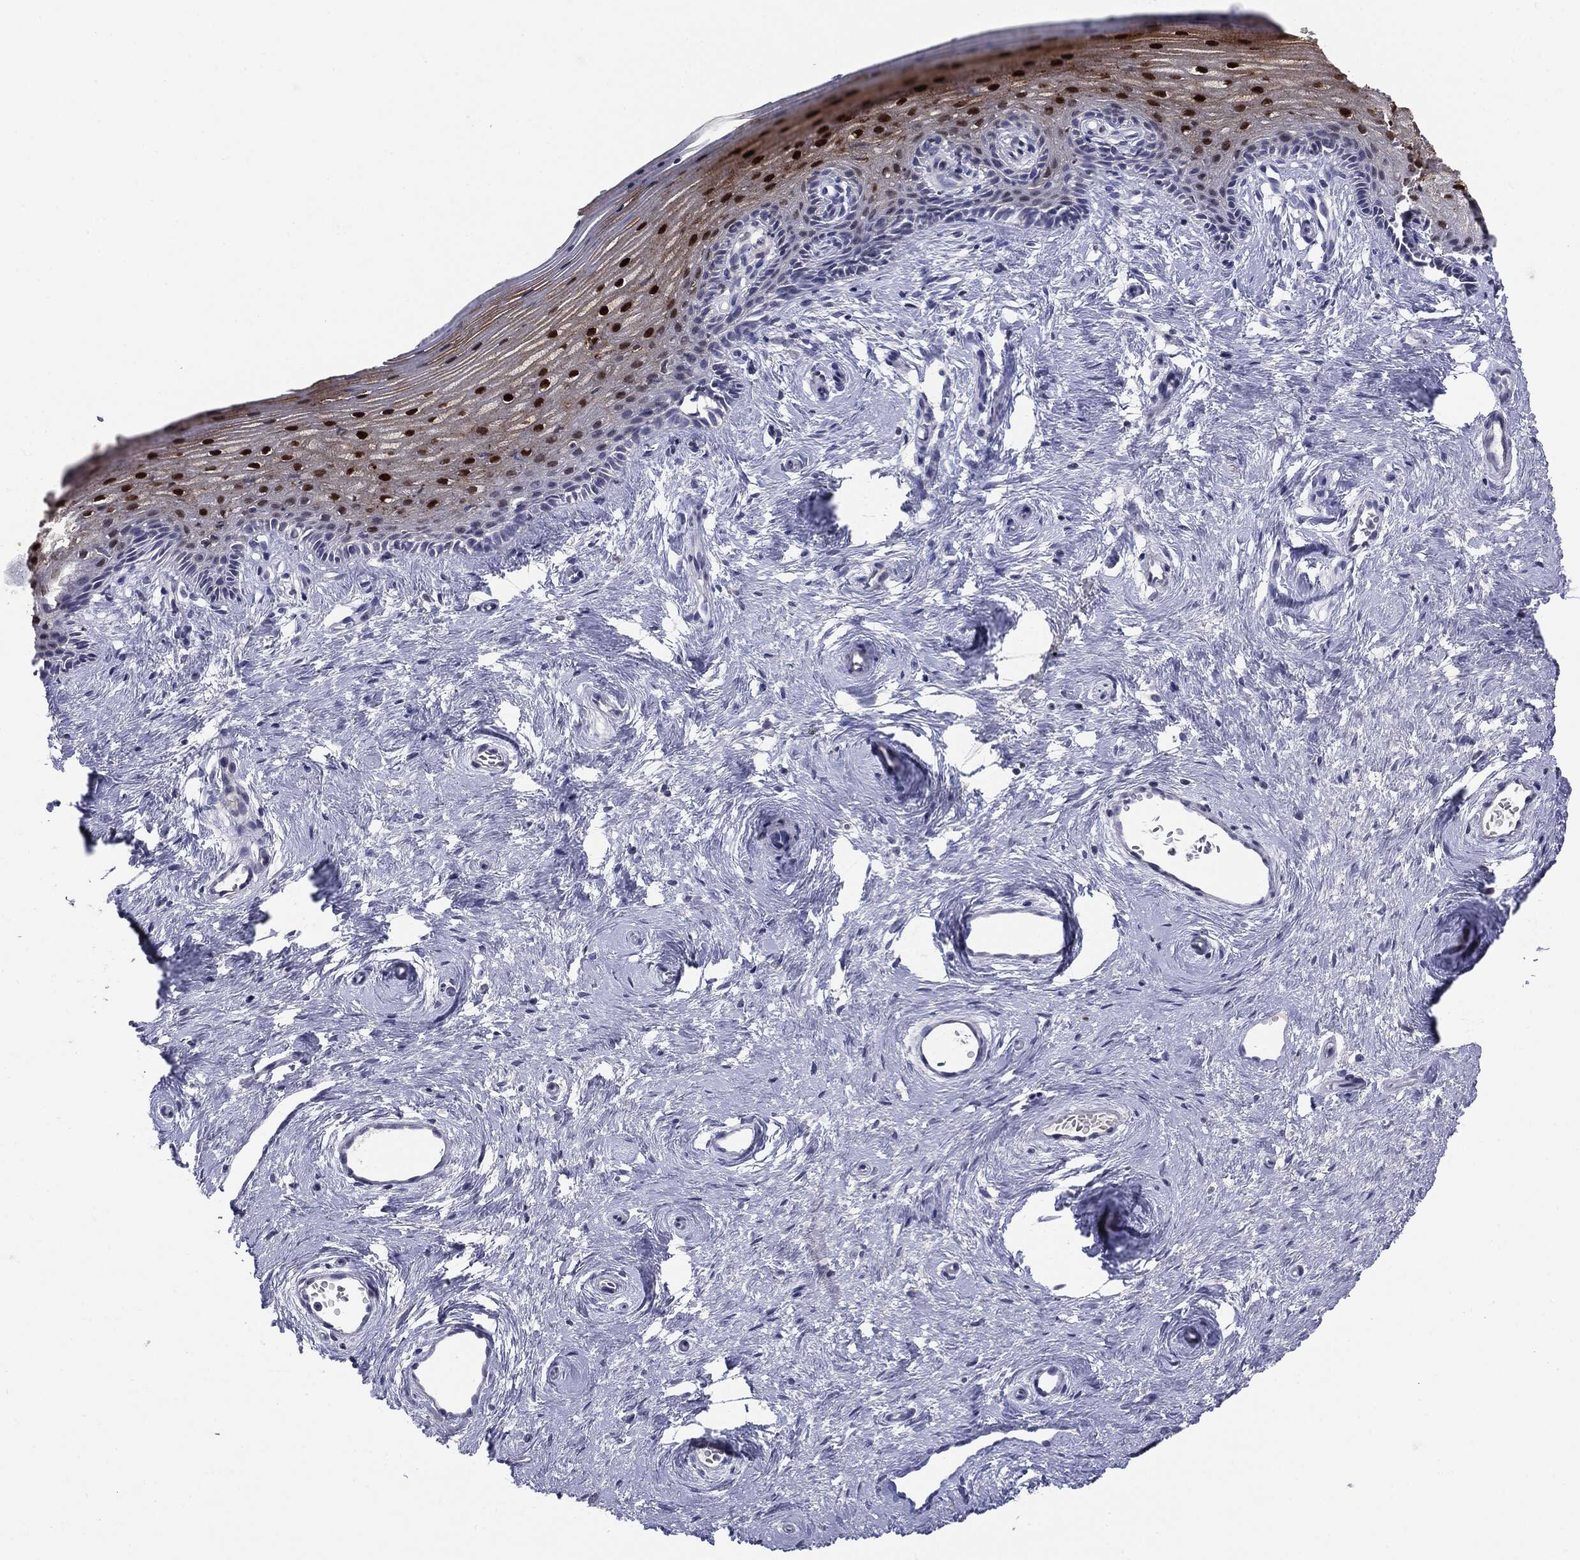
{"staining": {"intensity": "strong", "quantity": ">75%", "location": "cytoplasmic/membranous,nuclear"}, "tissue": "vagina", "cell_type": "Squamous epithelial cells", "image_type": "normal", "snomed": [{"axis": "morphology", "description": "Normal tissue, NOS"}, {"axis": "topography", "description": "Vagina"}], "caption": "A brown stain labels strong cytoplasmic/membranous,nuclear staining of a protein in squamous epithelial cells of normal vagina. Nuclei are stained in blue.", "gene": "SERPINB4", "patient": {"sex": "female", "age": 45}}